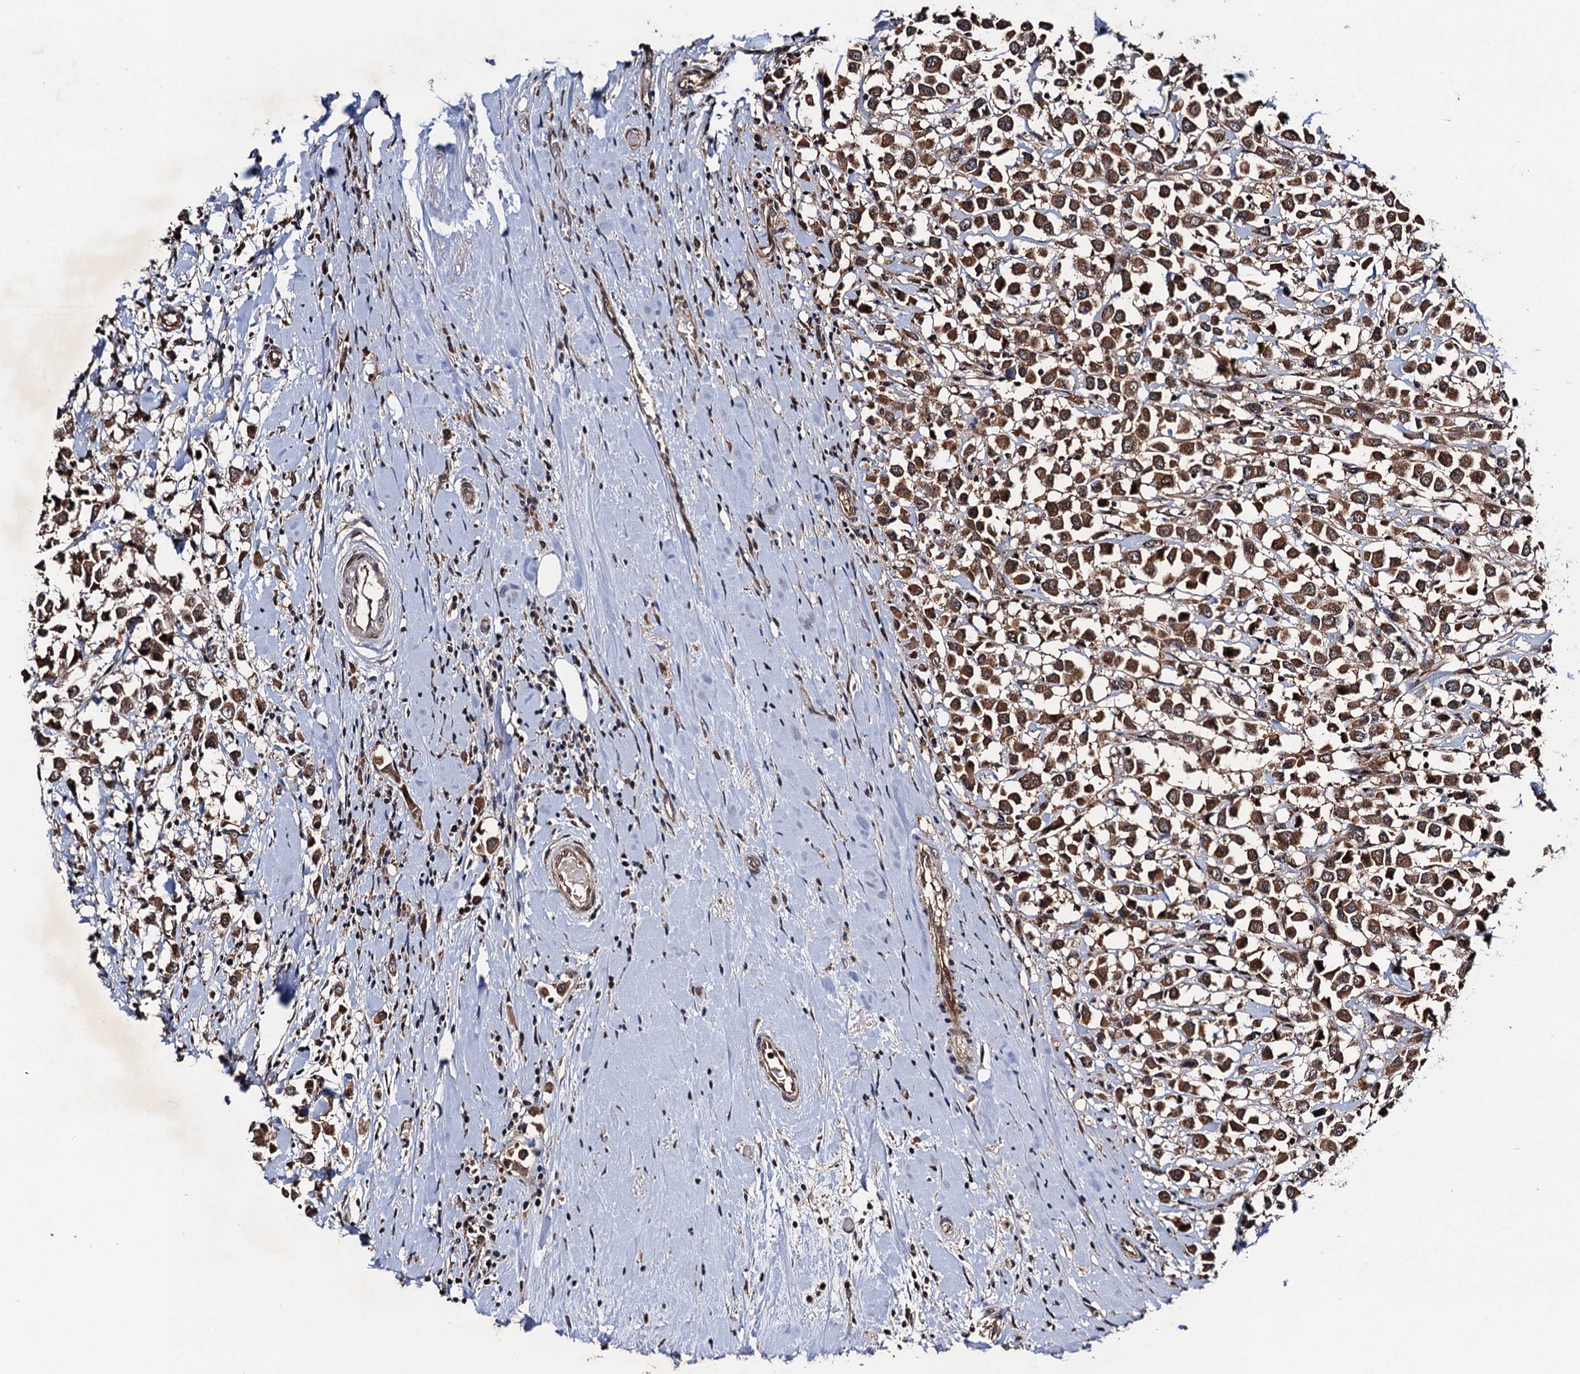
{"staining": {"intensity": "strong", "quantity": ">75%", "location": "cytoplasmic/membranous"}, "tissue": "breast cancer", "cell_type": "Tumor cells", "image_type": "cancer", "snomed": [{"axis": "morphology", "description": "Duct carcinoma"}, {"axis": "topography", "description": "Breast"}], "caption": "This image exhibits immunohistochemistry (IHC) staining of breast cancer, with high strong cytoplasmic/membranous expression in approximately >75% of tumor cells.", "gene": "NAA16", "patient": {"sex": "female", "age": 61}}